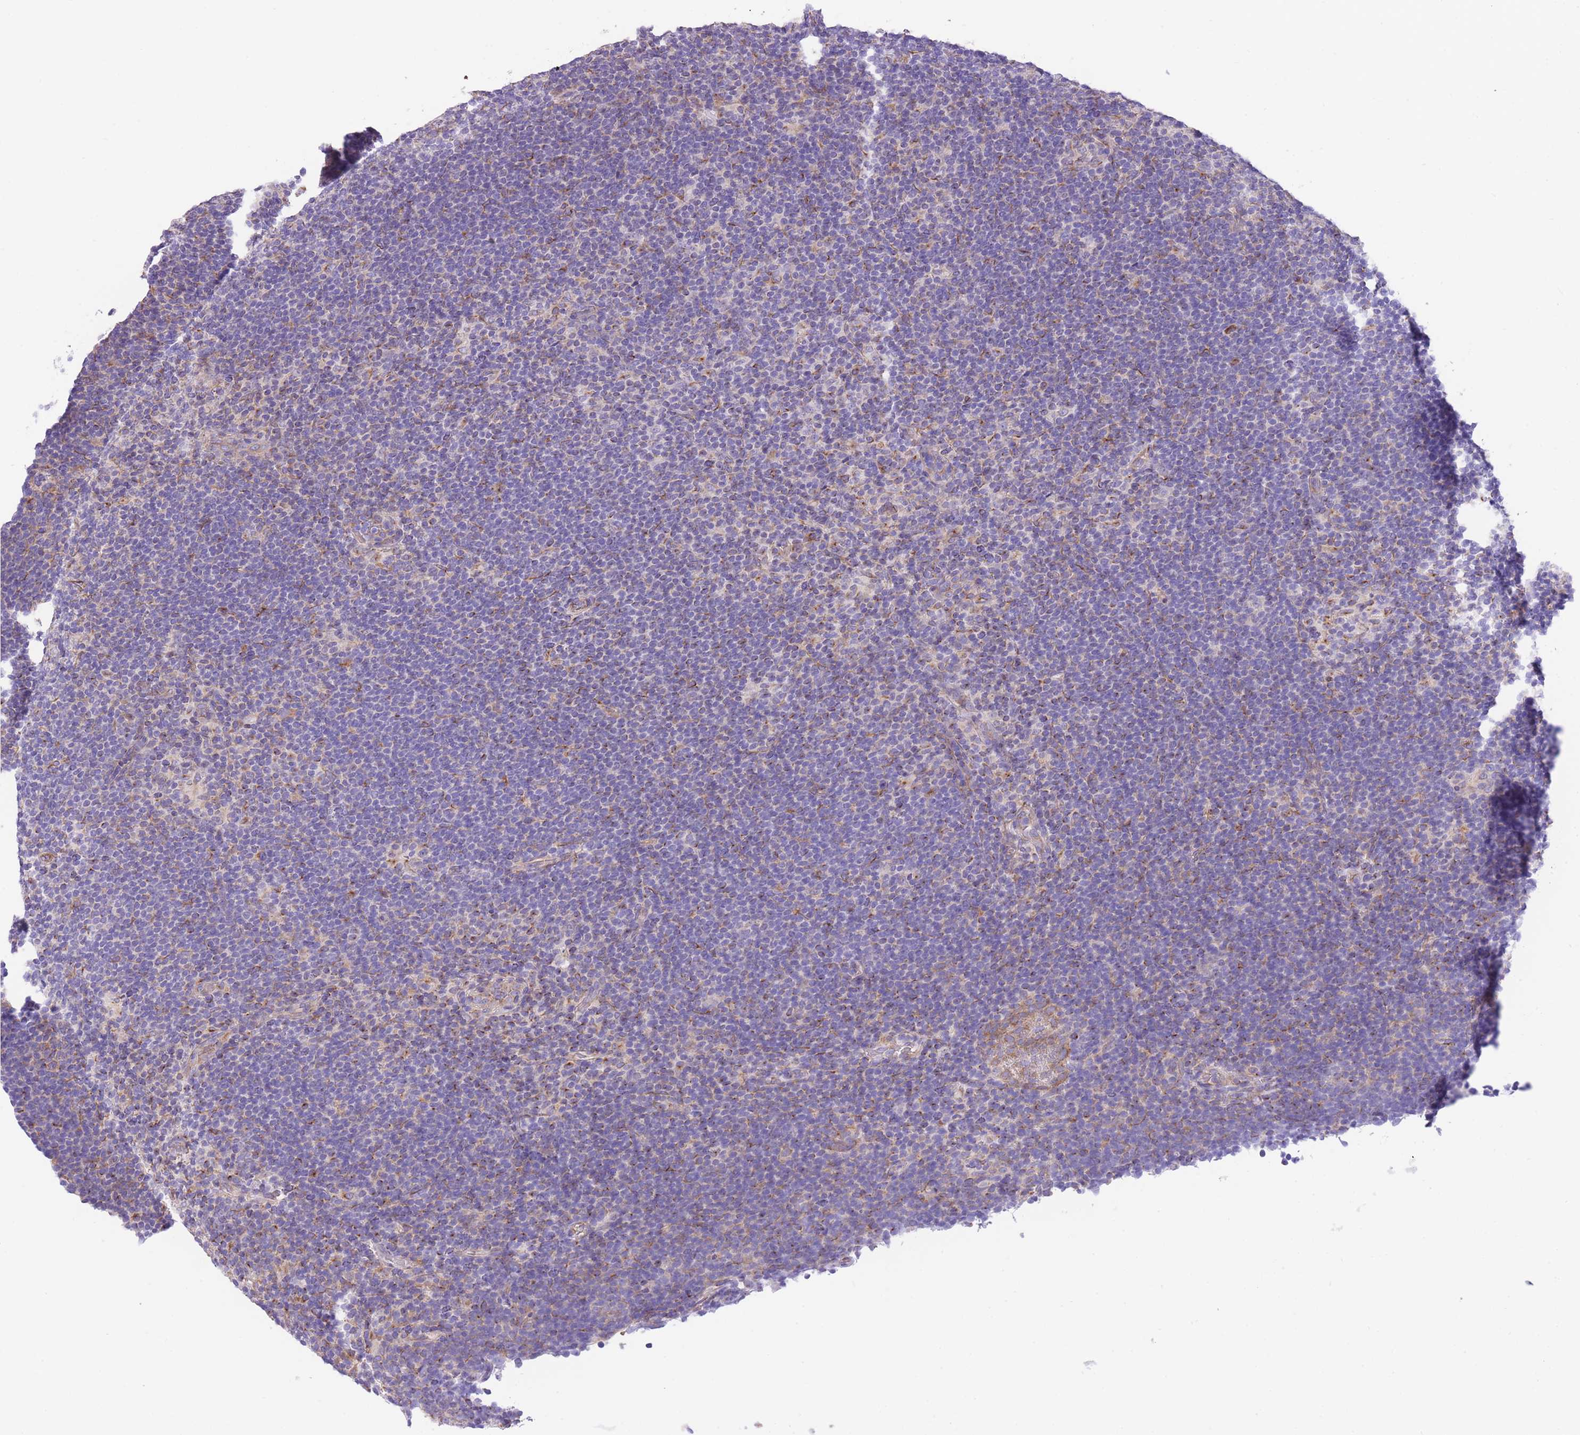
{"staining": {"intensity": "negative", "quantity": "none", "location": "none"}, "tissue": "lymphoma", "cell_type": "Tumor cells", "image_type": "cancer", "snomed": [{"axis": "morphology", "description": "Hodgkin's disease, NOS"}, {"axis": "topography", "description": "Lymph node"}], "caption": "Immunohistochemistry image of neoplastic tissue: lymphoma stained with DAB (3,3'-diaminobenzidine) shows no significant protein staining in tumor cells.", "gene": "RHOU", "patient": {"sex": "female", "age": 57}}